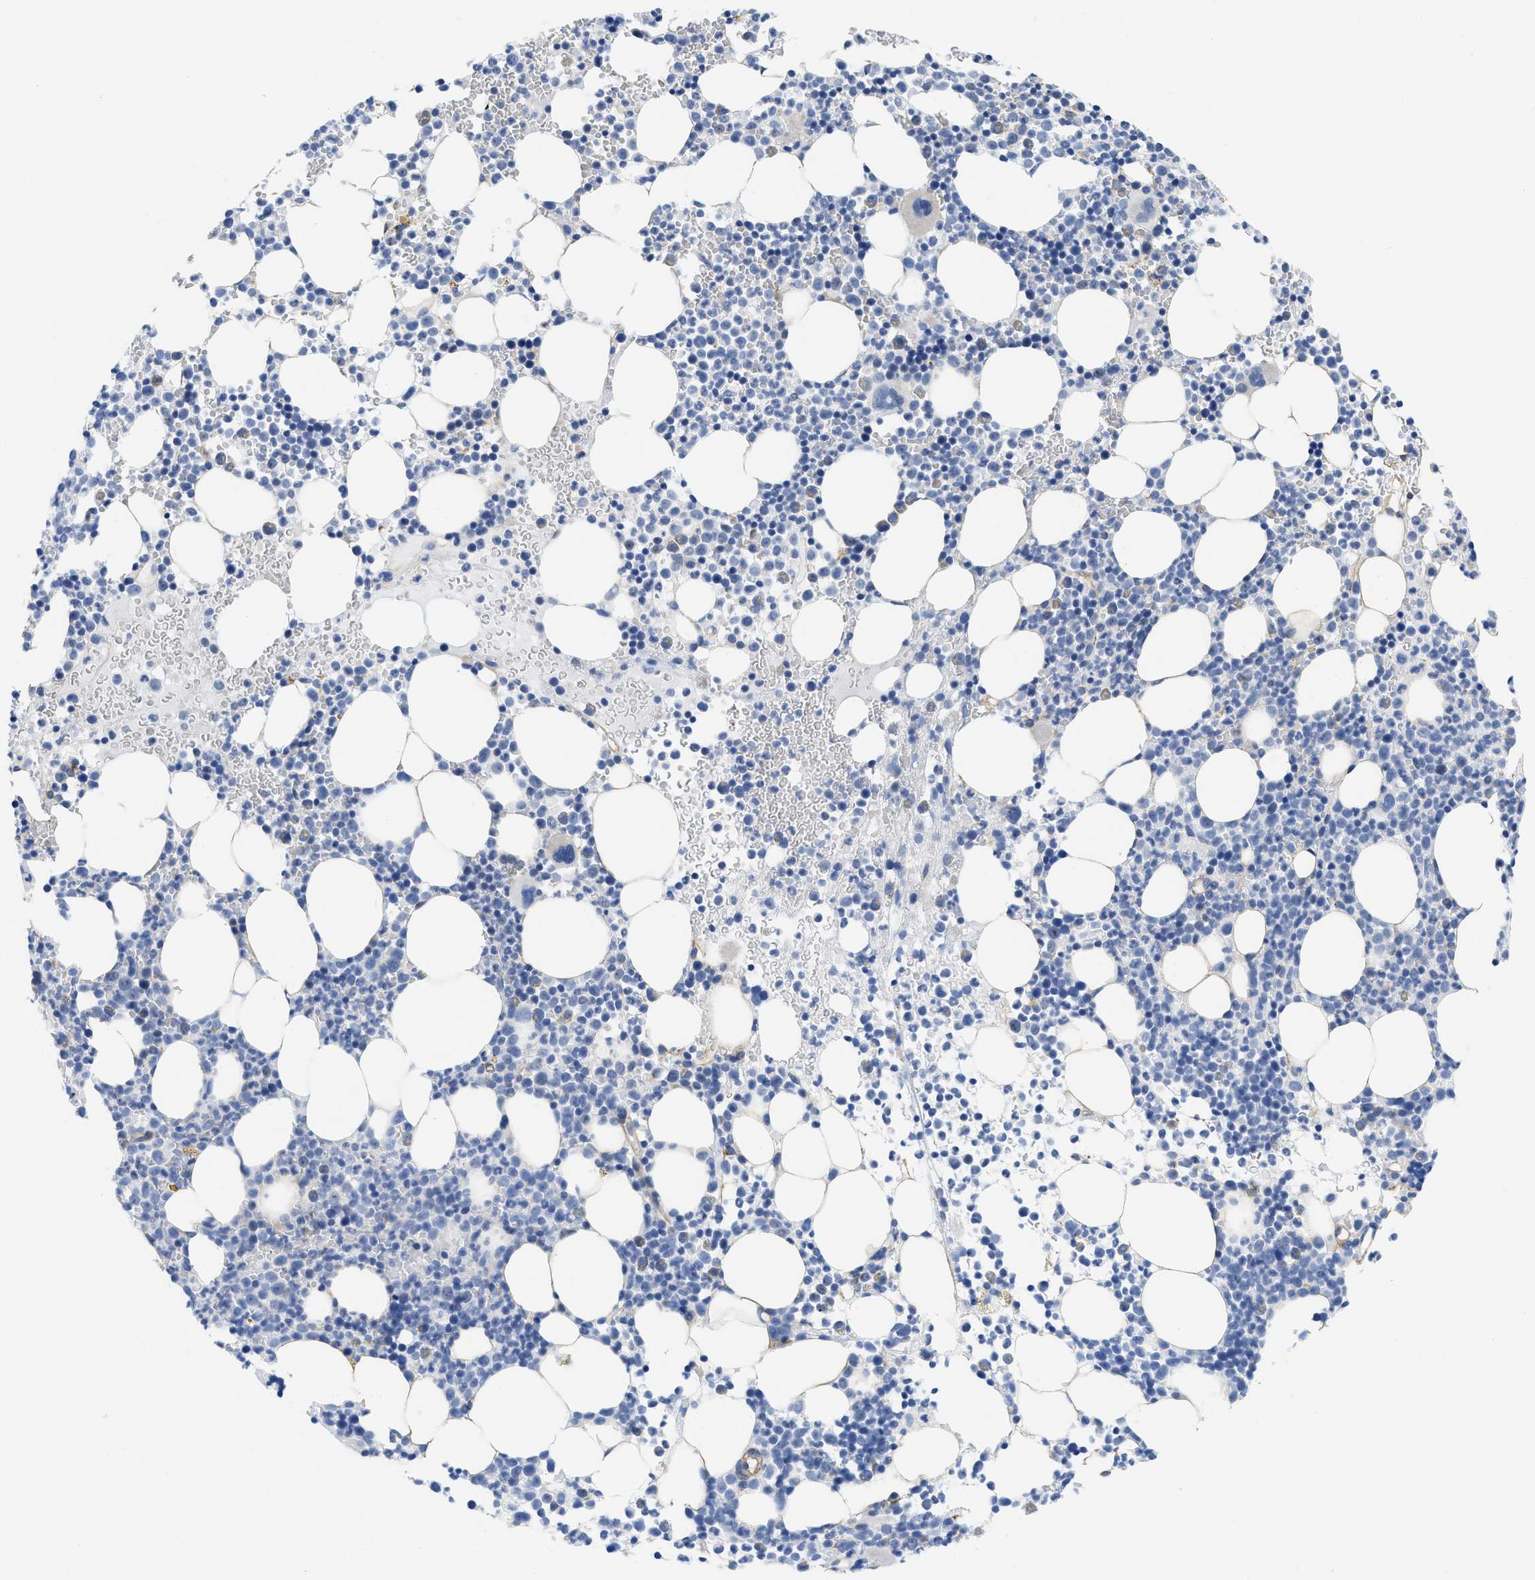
{"staining": {"intensity": "negative", "quantity": "none", "location": "none"}, "tissue": "bone marrow", "cell_type": "Hematopoietic cells", "image_type": "normal", "snomed": [{"axis": "morphology", "description": "Normal tissue, NOS"}, {"axis": "morphology", "description": "Inflammation, NOS"}, {"axis": "topography", "description": "Bone marrow"}], "caption": "The photomicrograph reveals no significant expression in hematopoietic cells of bone marrow. (DAB (3,3'-diaminobenzidine) IHC, high magnification).", "gene": "TUB", "patient": {"sex": "female", "age": 67}}